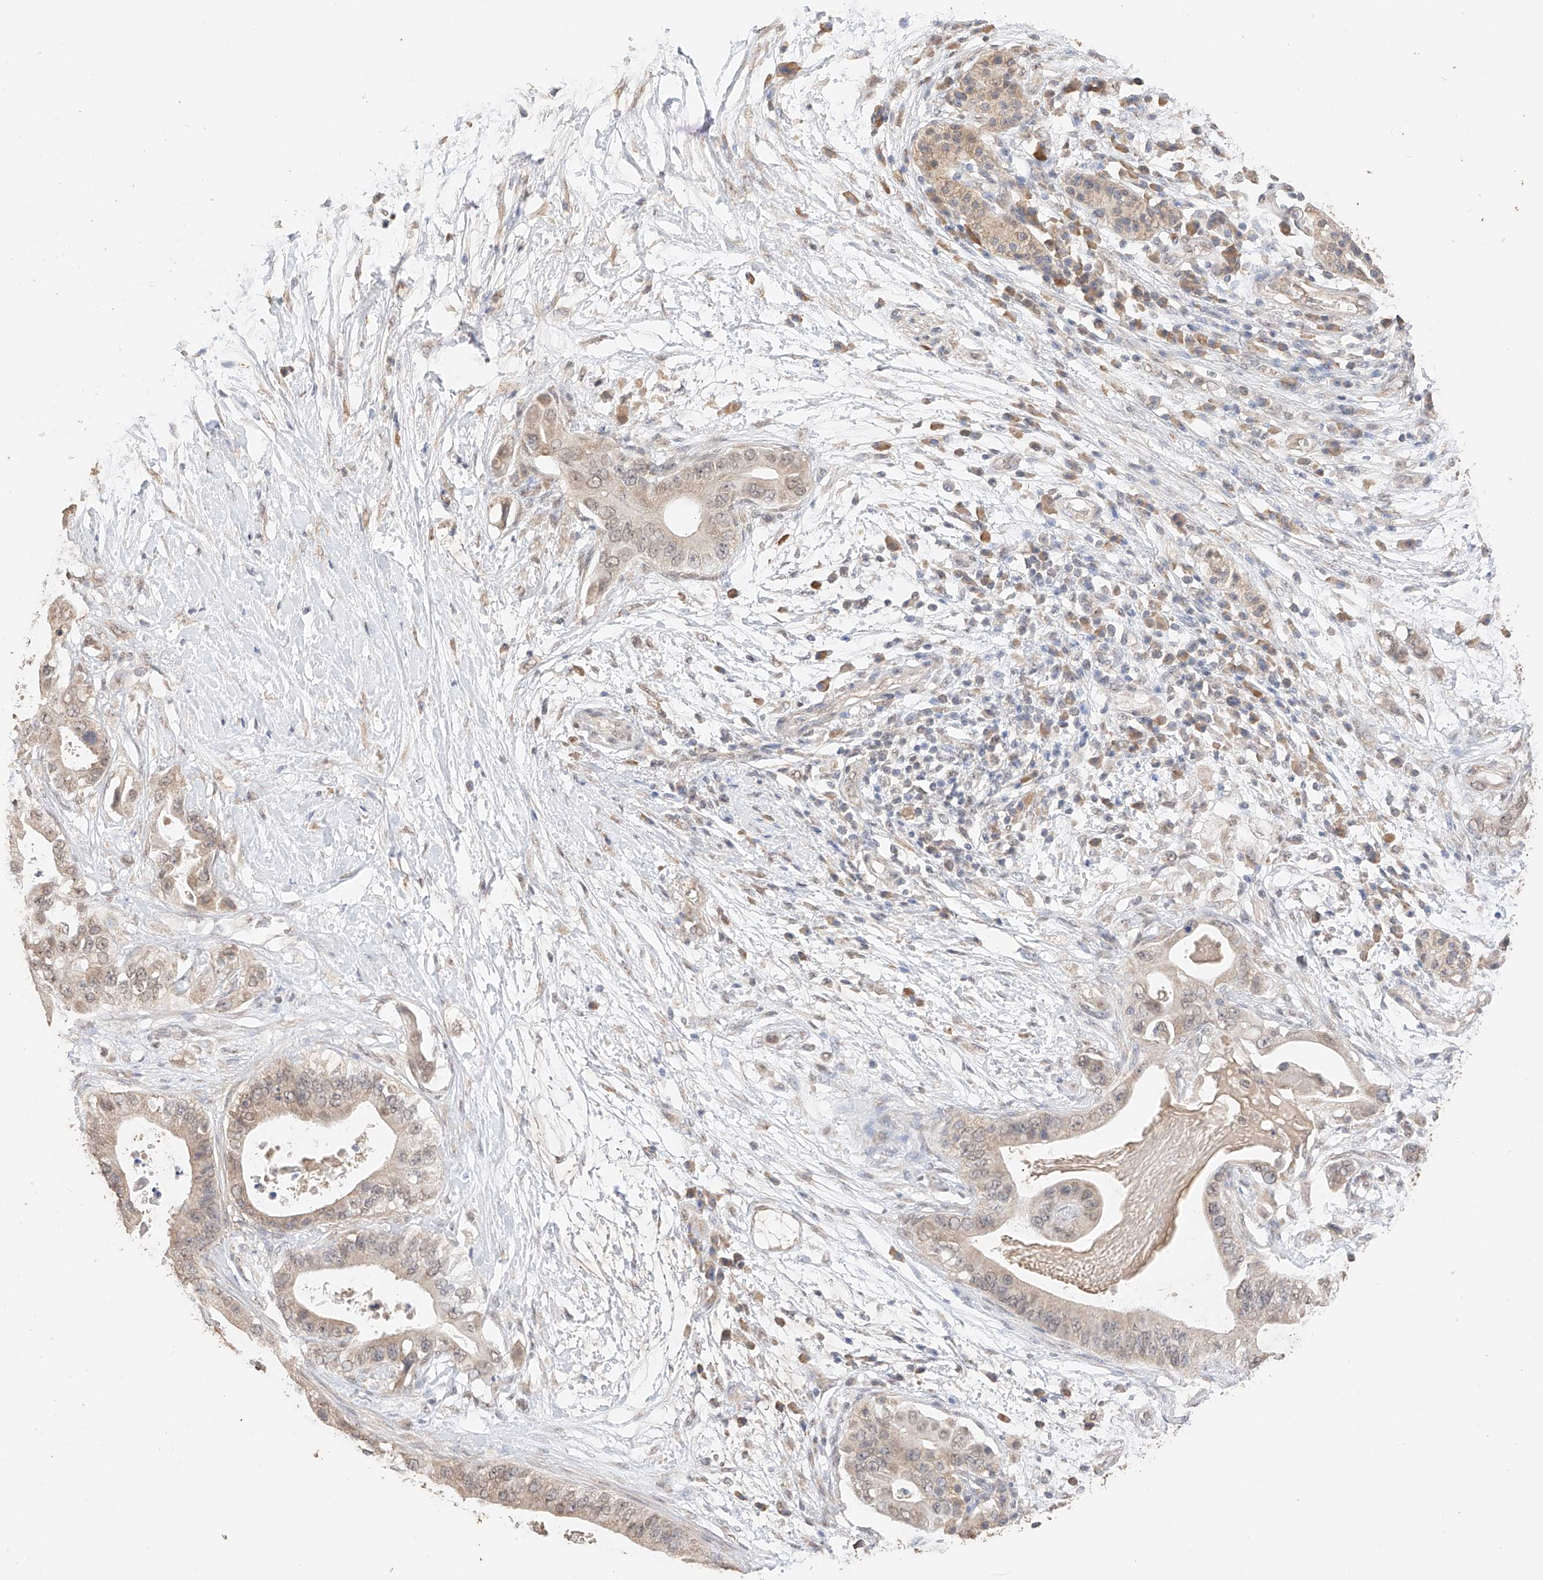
{"staining": {"intensity": "weak", "quantity": ">75%", "location": "cytoplasmic/membranous,nuclear"}, "tissue": "pancreatic cancer", "cell_type": "Tumor cells", "image_type": "cancer", "snomed": [{"axis": "morphology", "description": "Adenocarcinoma, NOS"}, {"axis": "topography", "description": "Pancreas"}], "caption": "Weak cytoplasmic/membranous and nuclear positivity for a protein is present in approximately >75% of tumor cells of pancreatic cancer using immunohistochemistry (IHC).", "gene": "IL22RA2", "patient": {"sex": "male", "age": 77}}